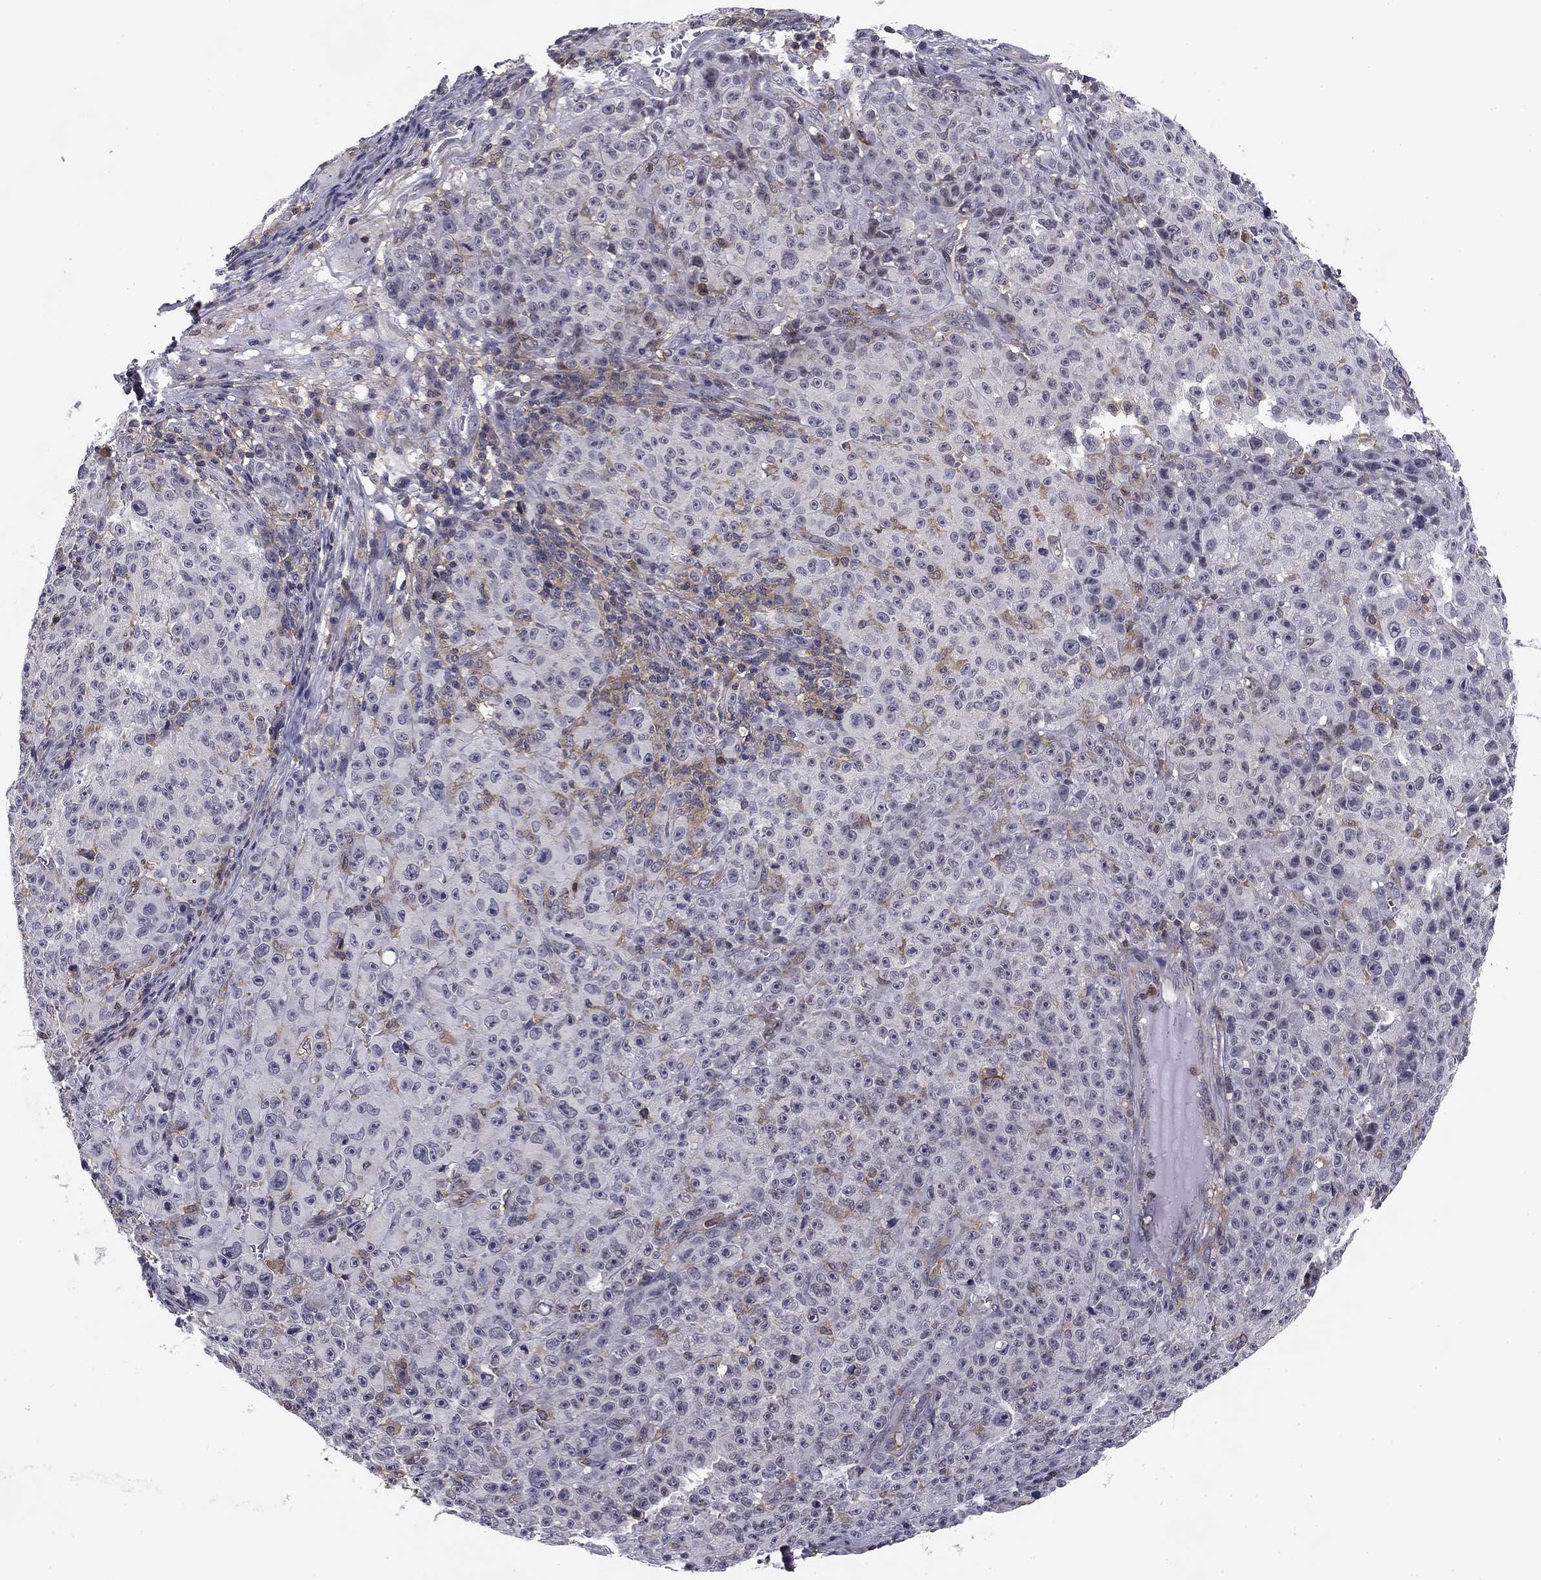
{"staining": {"intensity": "negative", "quantity": "none", "location": "none"}, "tissue": "melanoma", "cell_type": "Tumor cells", "image_type": "cancer", "snomed": [{"axis": "morphology", "description": "Malignant melanoma, NOS"}, {"axis": "topography", "description": "Skin"}], "caption": "Image shows no significant protein positivity in tumor cells of melanoma. (Brightfield microscopy of DAB immunohistochemistry at high magnification).", "gene": "PLCB2", "patient": {"sex": "female", "age": 82}}